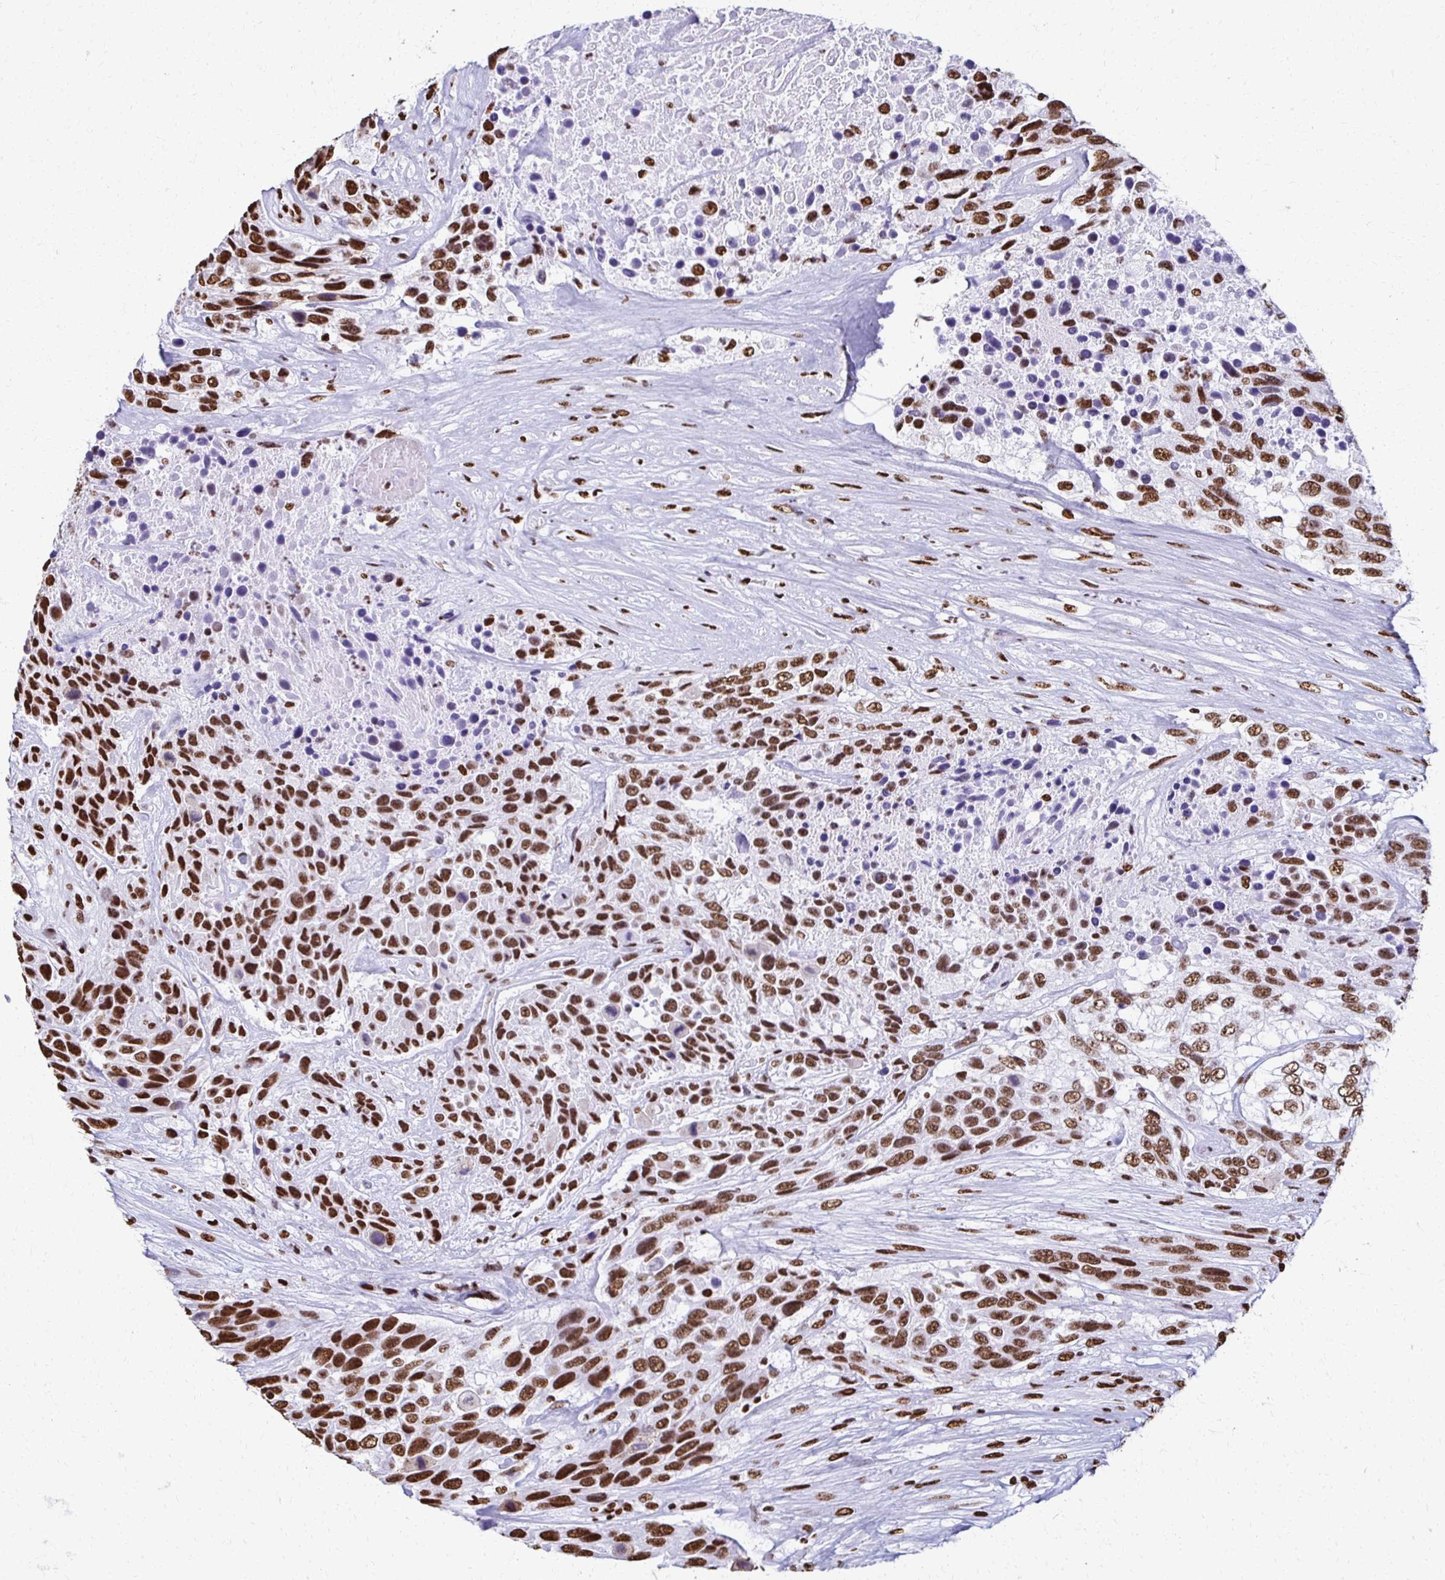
{"staining": {"intensity": "strong", "quantity": ">75%", "location": "nuclear"}, "tissue": "urothelial cancer", "cell_type": "Tumor cells", "image_type": "cancer", "snomed": [{"axis": "morphology", "description": "Urothelial carcinoma, High grade"}, {"axis": "topography", "description": "Urinary bladder"}], "caption": "High-grade urothelial carcinoma tissue demonstrates strong nuclear expression in about >75% of tumor cells, visualized by immunohistochemistry. (DAB (3,3'-diaminobenzidine) IHC with brightfield microscopy, high magnification).", "gene": "NONO", "patient": {"sex": "female", "age": 70}}